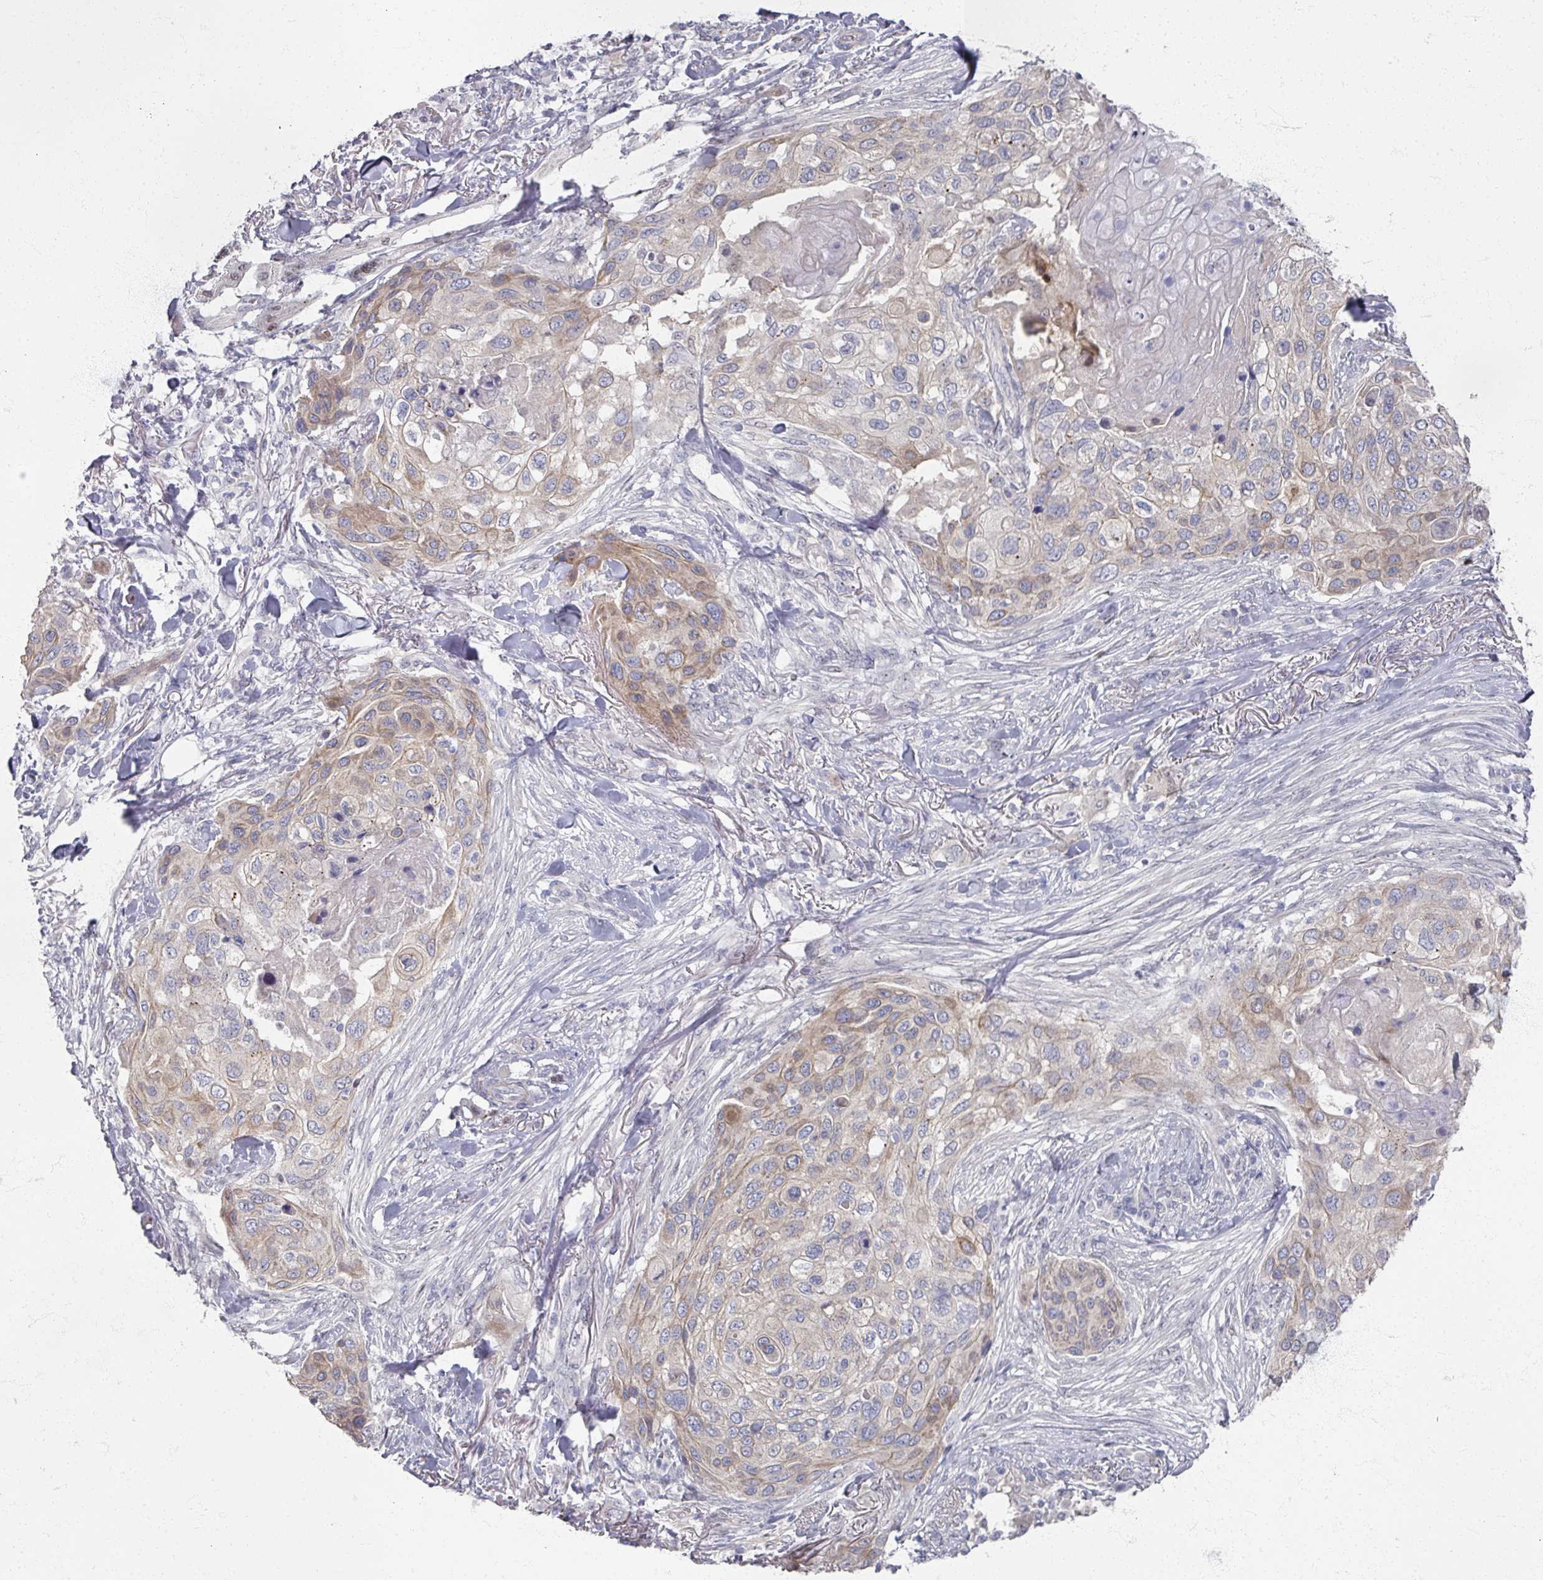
{"staining": {"intensity": "weak", "quantity": "25%-75%", "location": "cytoplasmic/membranous"}, "tissue": "skin cancer", "cell_type": "Tumor cells", "image_type": "cancer", "snomed": [{"axis": "morphology", "description": "Squamous cell carcinoma, NOS"}, {"axis": "topography", "description": "Skin"}], "caption": "A brown stain shows weak cytoplasmic/membranous staining of a protein in skin squamous cell carcinoma tumor cells.", "gene": "TTYH3", "patient": {"sex": "female", "age": 87}}